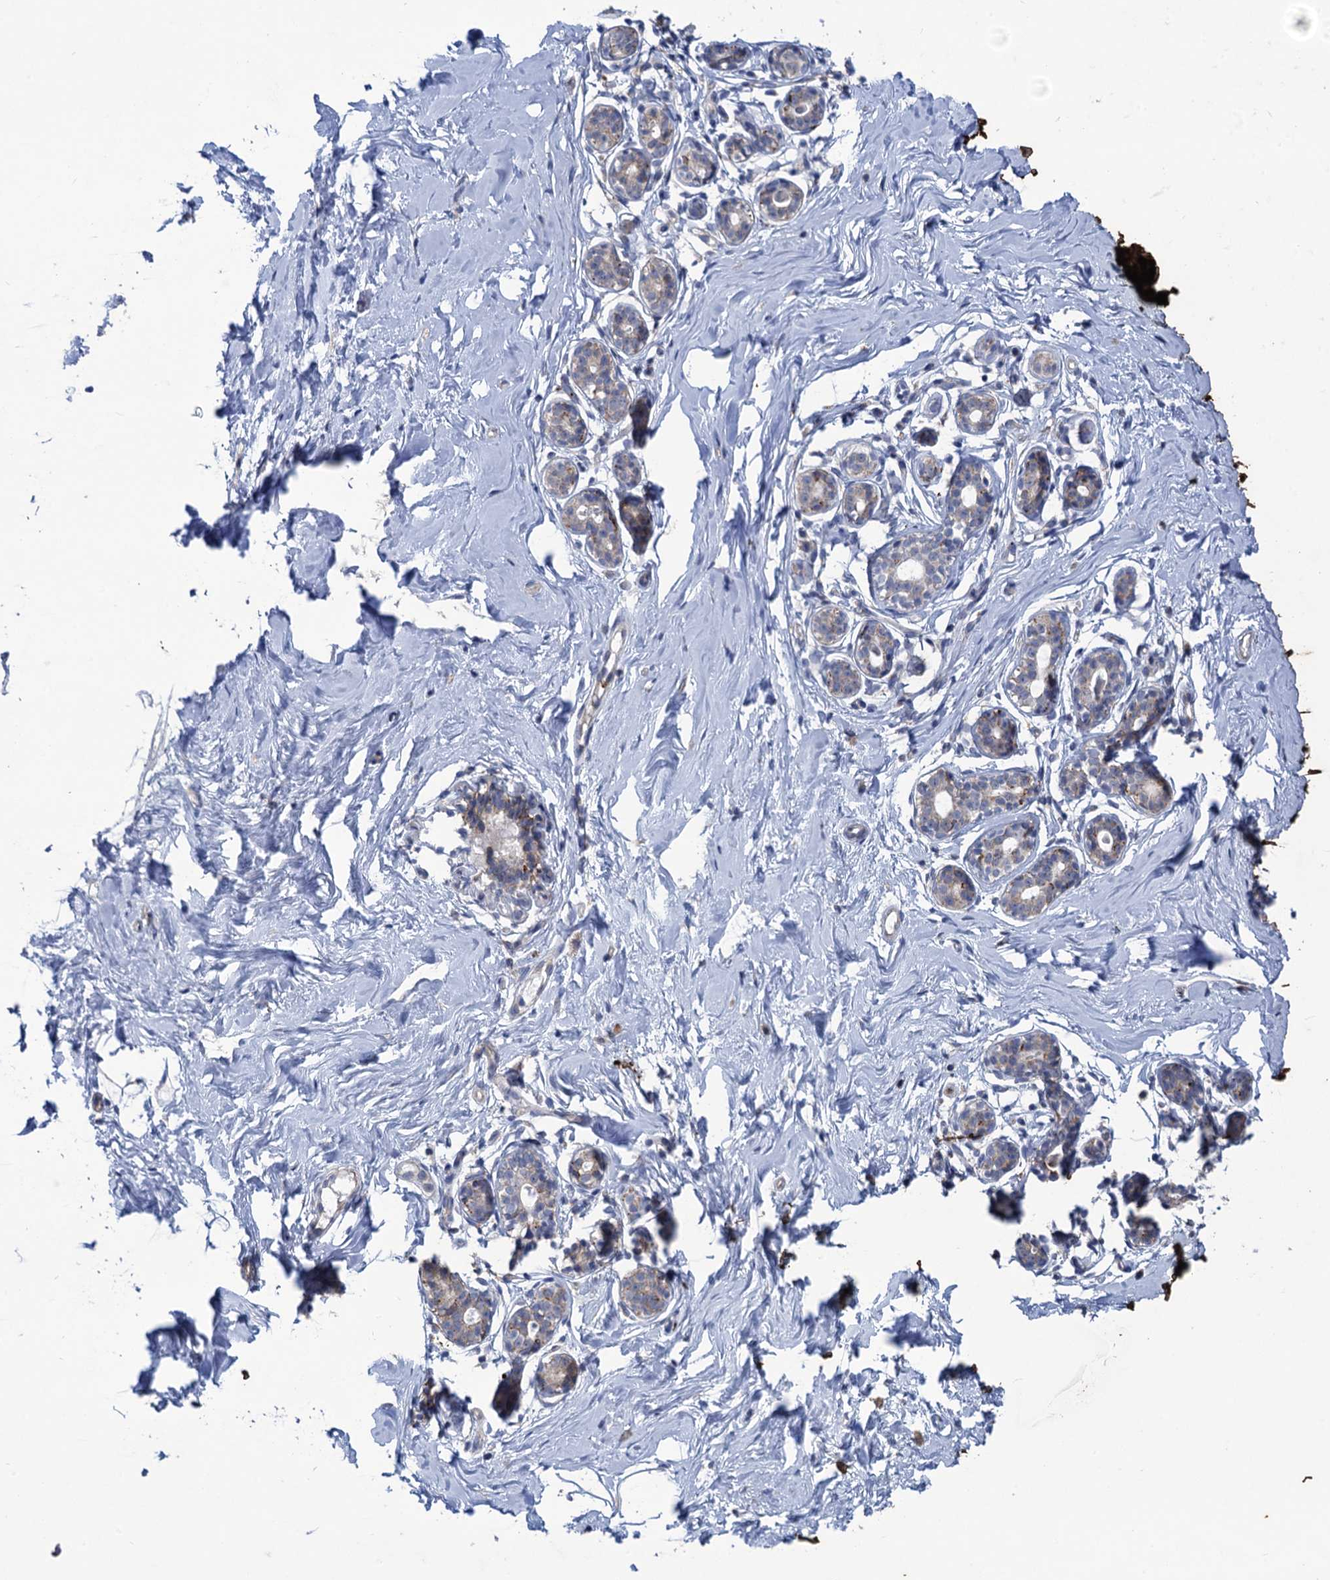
{"staining": {"intensity": "moderate", "quantity": "25%-75%", "location": "cytoplasmic/membranous"}, "tissue": "breast", "cell_type": "Adipocytes", "image_type": "normal", "snomed": [{"axis": "morphology", "description": "Normal tissue, NOS"}, {"axis": "morphology", "description": "Adenoma, NOS"}, {"axis": "topography", "description": "Breast"}], "caption": "This is a photomicrograph of immunohistochemistry (IHC) staining of benign breast, which shows moderate staining in the cytoplasmic/membranous of adipocytes.", "gene": "ANKS3", "patient": {"sex": "female", "age": 23}}